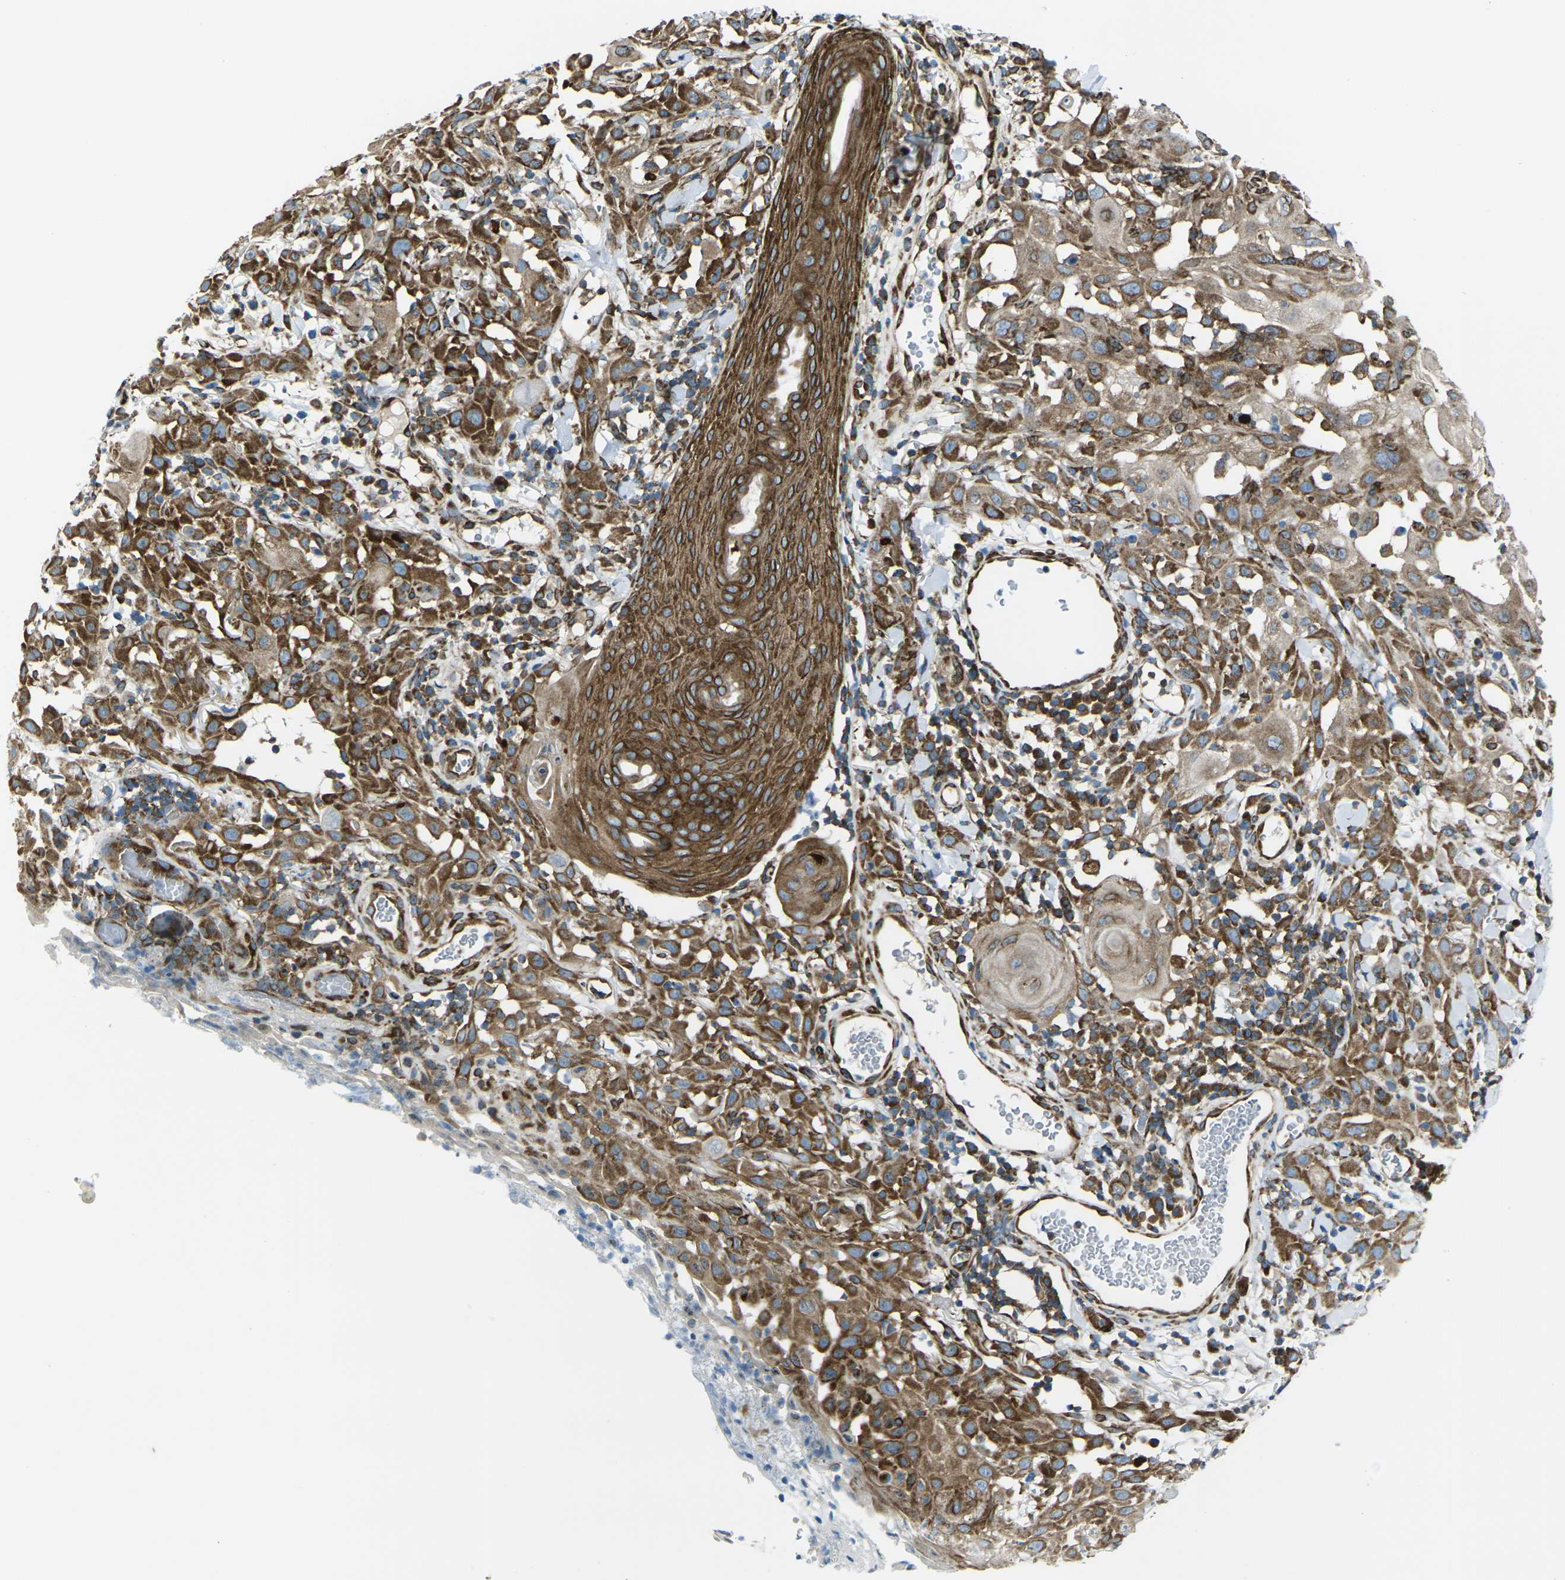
{"staining": {"intensity": "moderate", "quantity": ">75%", "location": "cytoplasmic/membranous"}, "tissue": "skin cancer", "cell_type": "Tumor cells", "image_type": "cancer", "snomed": [{"axis": "morphology", "description": "Squamous cell carcinoma, NOS"}, {"axis": "topography", "description": "Skin"}], "caption": "Immunohistochemistry (DAB) staining of skin cancer reveals moderate cytoplasmic/membranous protein positivity in approximately >75% of tumor cells.", "gene": "CELSR2", "patient": {"sex": "male", "age": 24}}